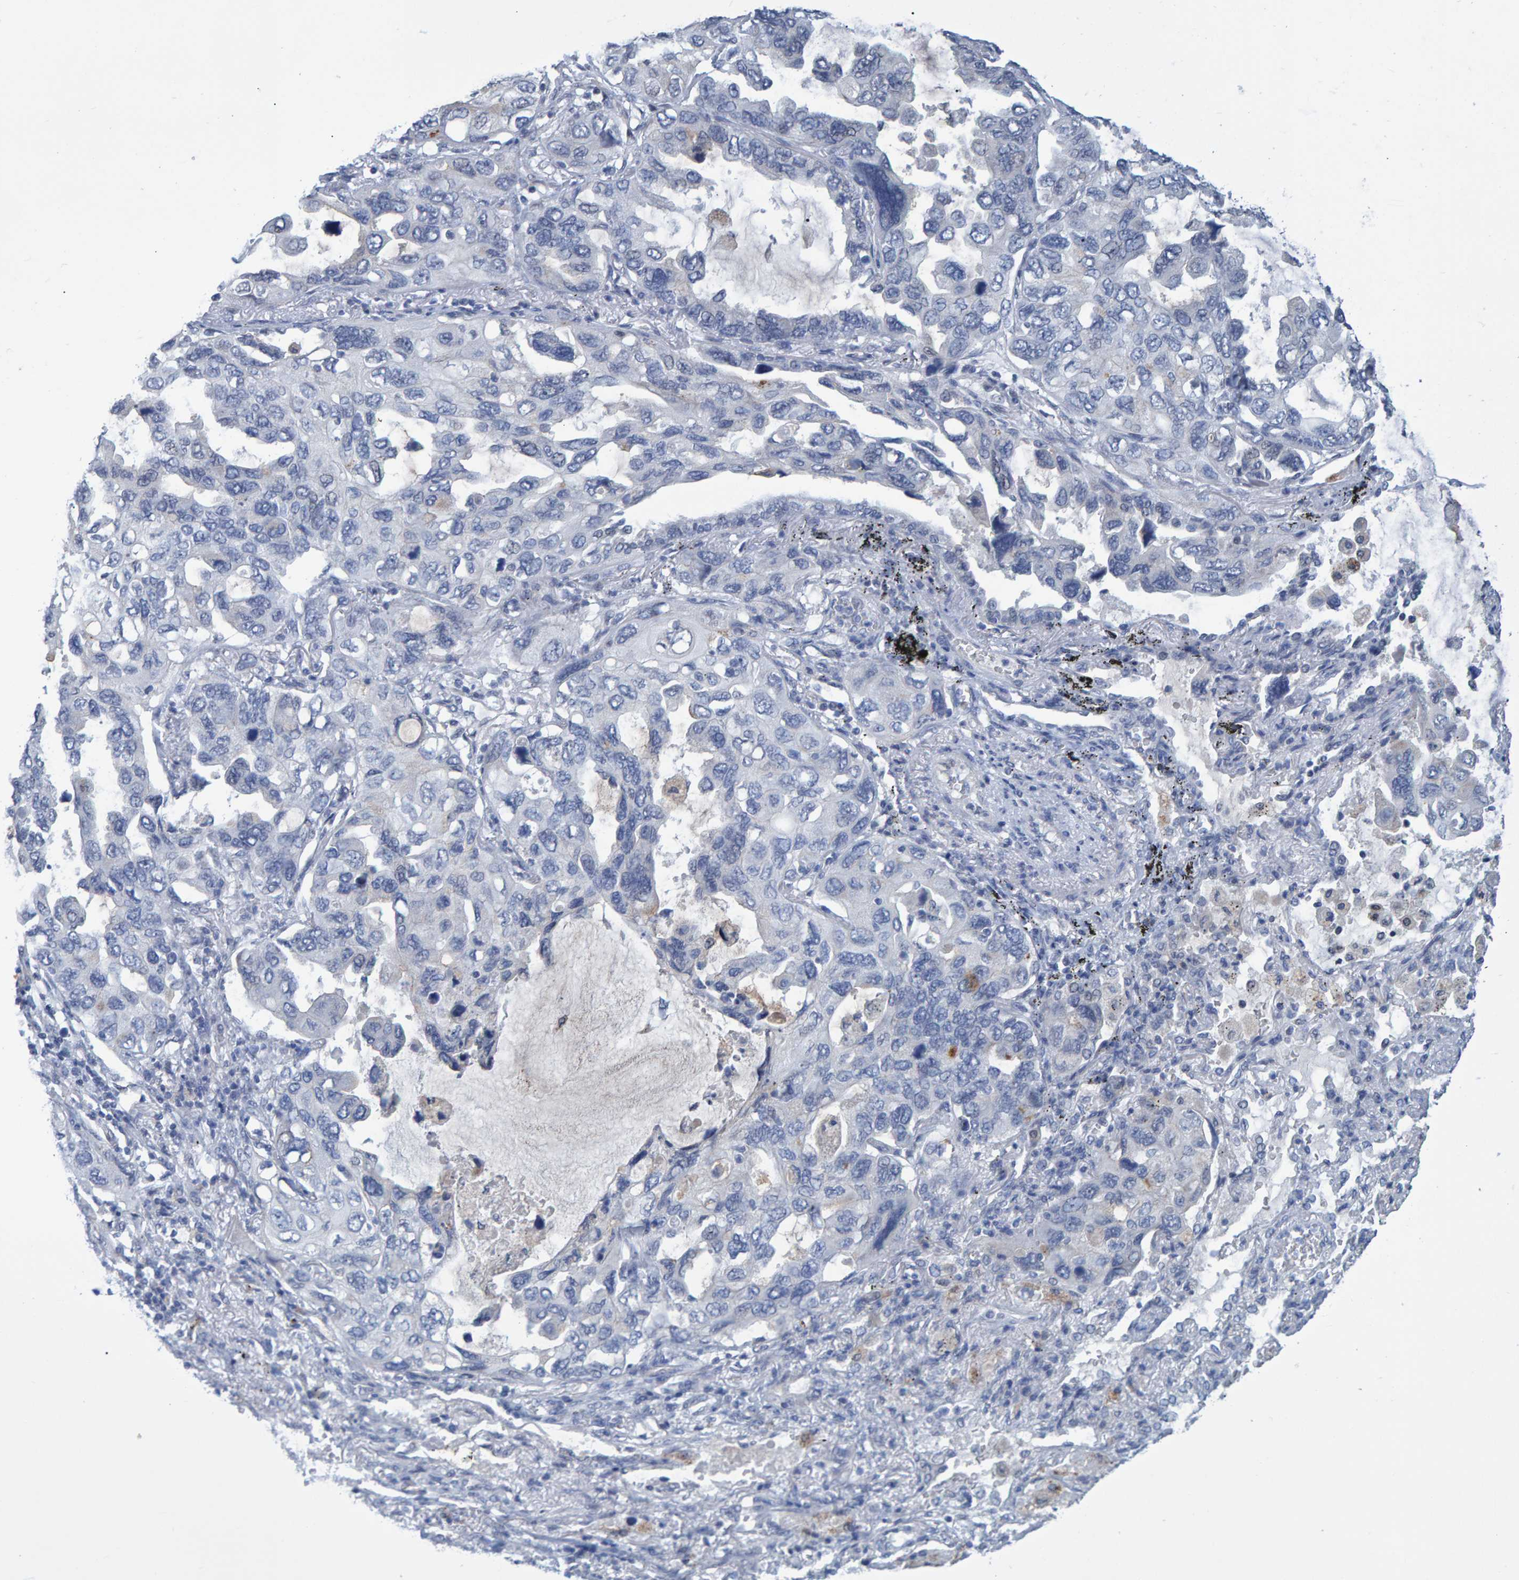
{"staining": {"intensity": "negative", "quantity": "none", "location": "none"}, "tissue": "lung cancer", "cell_type": "Tumor cells", "image_type": "cancer", "snomed": [{"axis": "morphology", "description": "Squamous cell carcinoma, NOS"}, {"axis": "topography", "description": "Lung"}], "caption": "Tumor cells show no significant expression in squamous cell carcinoma (lung).", "gene": "PROCA1", "patient": {"sex": "female", "age": 73}}